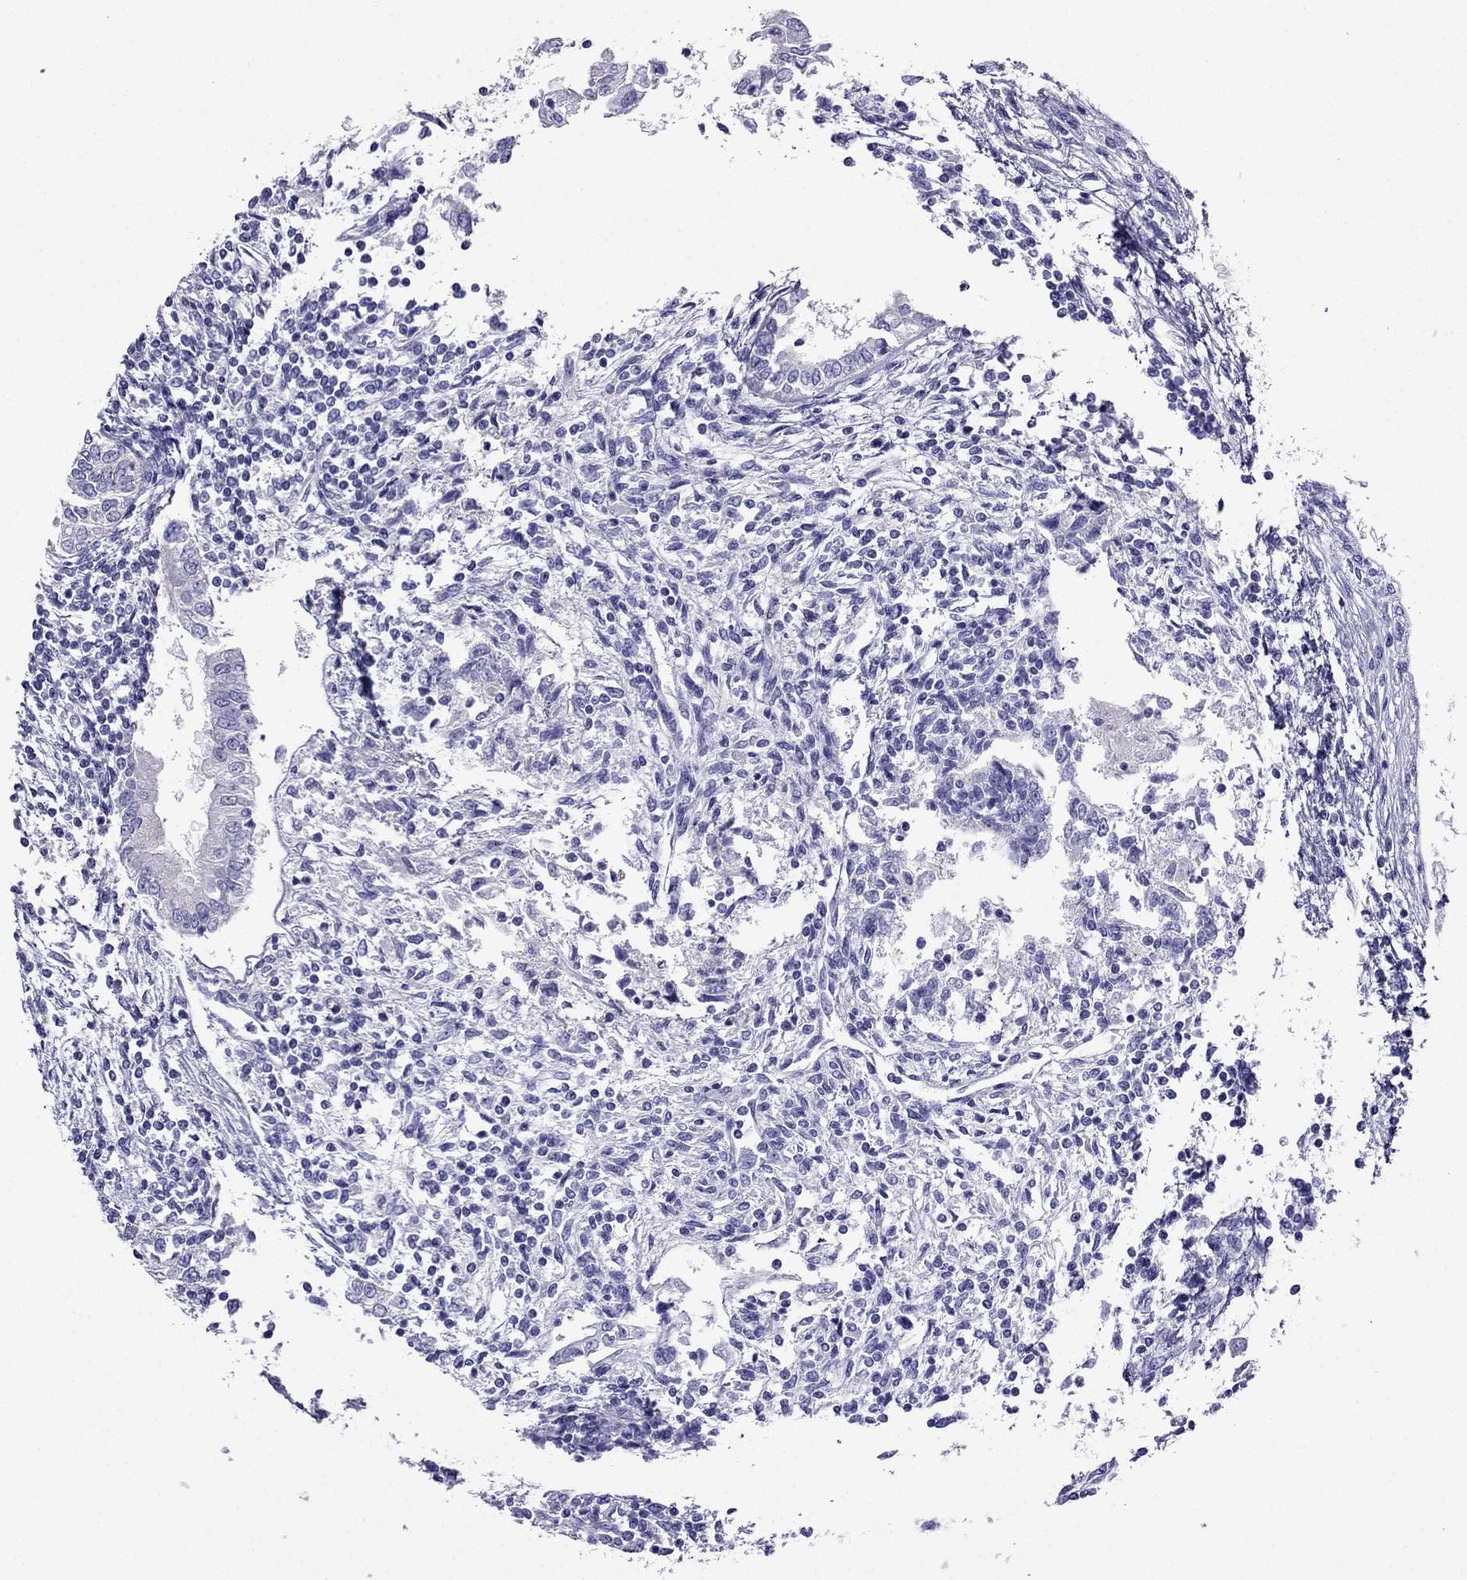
{"staining": {"intensity": "negative", "quantity": "none", "location": "none"}, "tissue": "testis cancer", "cell_type": "Tumor cells", "image_type": "cancer", "snomed": [{"axis": "morphology", "description": "Carcinoma, Embryonal, NOS"}, {"axis": "topography", "description": "Testis"}], "caption": "This is a image of immunohistochemistry staining of testis cancer, which shows no positivity in tumor cells.", "gene": "DSC1", "patient": {"sex": "male", "age": 37}}